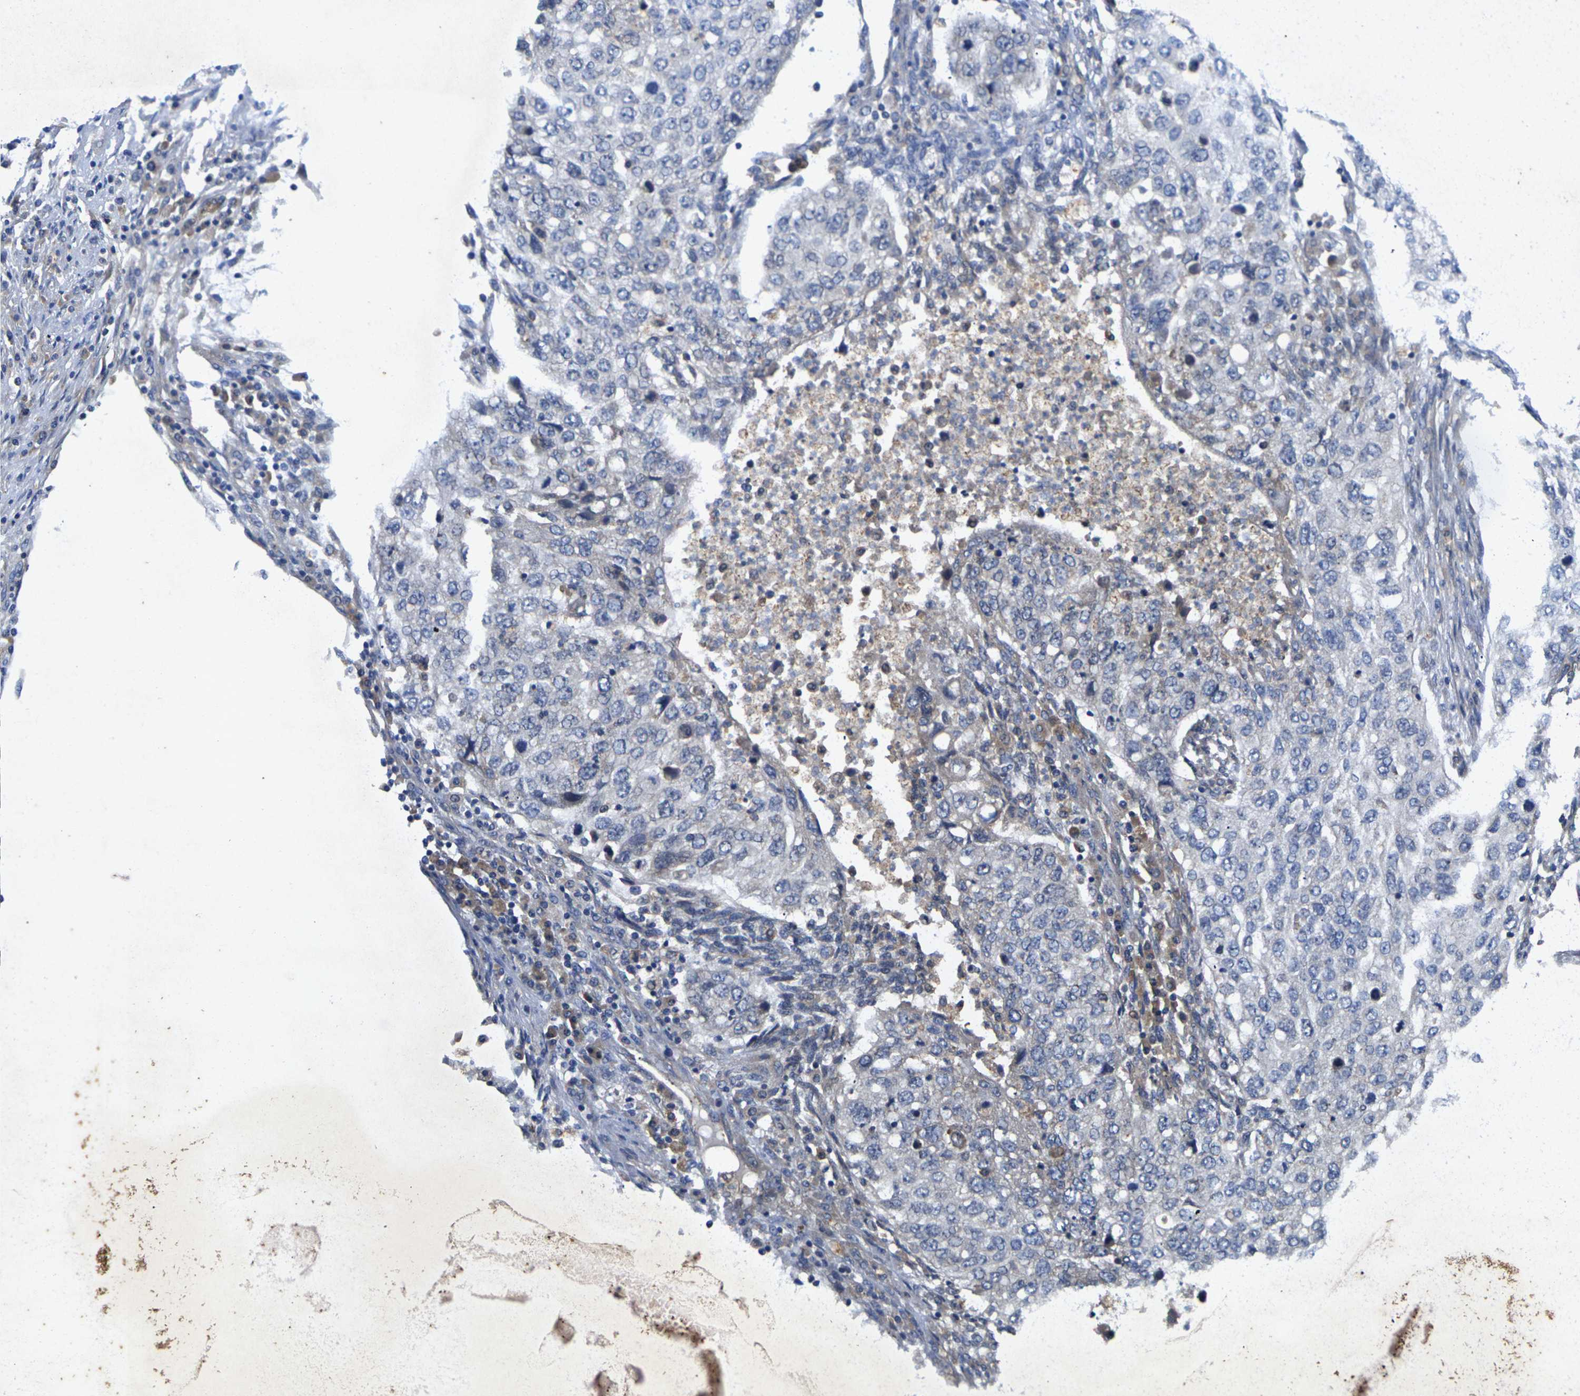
{"staining": {"intensity": "negative", "quantity": "none", "location": "none"}, "tissue": "lung cancer", "cell_type": "Tumor cells", "image_type": "cancer", "snomed": [{"axis": "morphology", "description": "Squamous cell carcinoma, NOS"}, {"axis": "topography", "description": "Lung"}], "caption": "This is a micrograph of IHC staining of squamous cell carcinoma (lung), which shows no expression in tumor cells. Nuclei are stained in blue.", "gene": "KIF1B", "patient": {"sex": "female", "age": 63}}